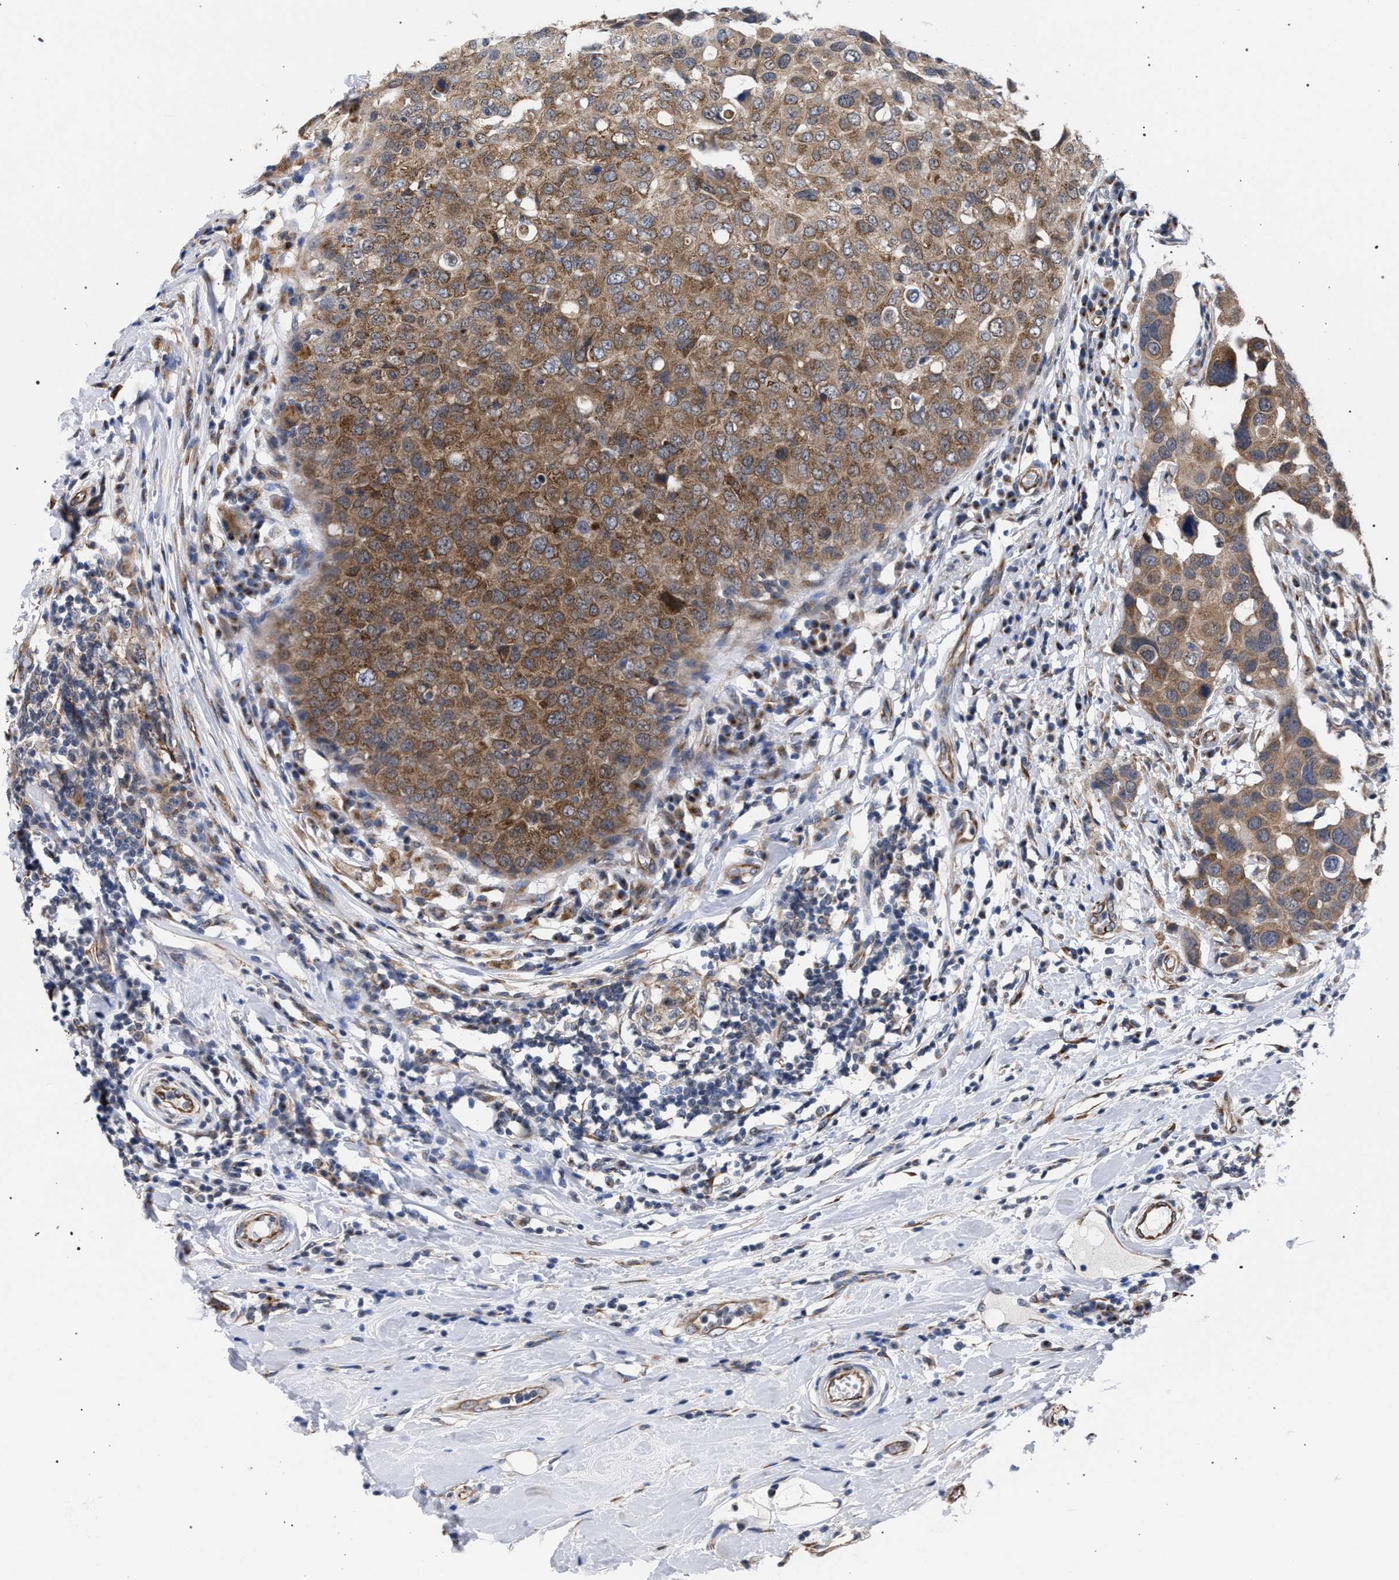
{"staining": {"intensity": "moderate", "quantity": ">75%", "location": "cytoplasmic/membranous"}, "tissue": "breast cancer", "cell_type": "Tumor cells", "image_type": "cancer", "snomed": [{"axis": "morphology", "description": "Duct carcinoma"}, {"axis": "topography", "description": "Breast"}], "caption": "A high-resolution image shows IHC staining of breast intraductal carcinoma, which demonstrates moderate cytoplasmic/membranous staining in approximately >75% of tumor cells.", "gene": "GOLGA2", "patient": {"sex": "female", "age": 27}}